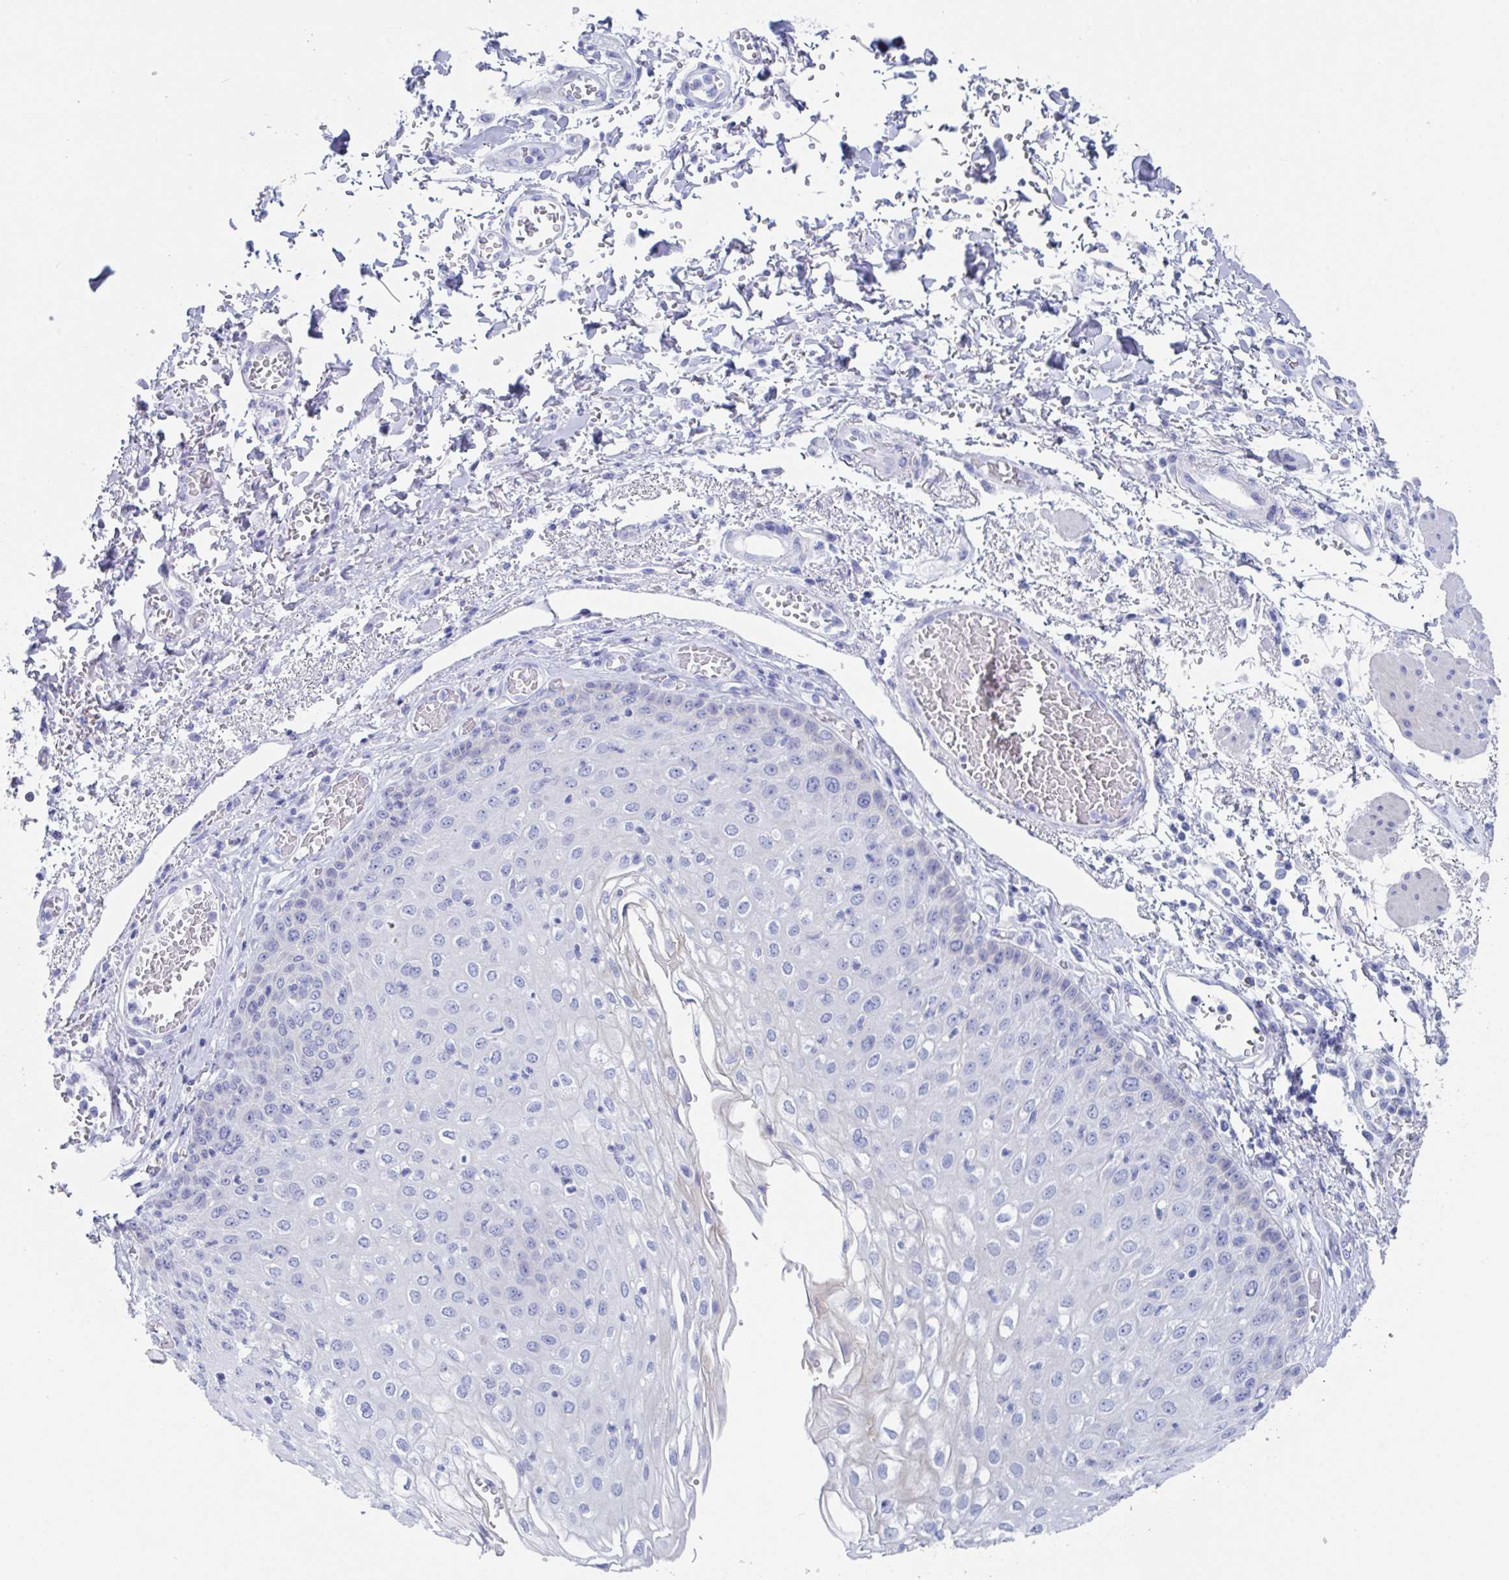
{"staining": {"intensity": "negative", "quantity": "none", "location": "none"}, "tissue": "esophagus", "cell_type": "Squamous epithelial cells", "image_type": "normal", "snomed": [{"axis": "morphology", "description": "Normal tissue, NOS"}, {"axis": "morphology", "description": "Adenocarcinoma, NOS"}, {"axis": "topography", "description": "Esophagus"}], "caption": "This micrograph is of unremarkable esophagus stained with IHC to label a protein in brown with the nuclei are counter-stained blue. There is no staining in squamous epithelial cells.", "gene": "ZPBP", "patient": {"sex": "male", "age": 81}}